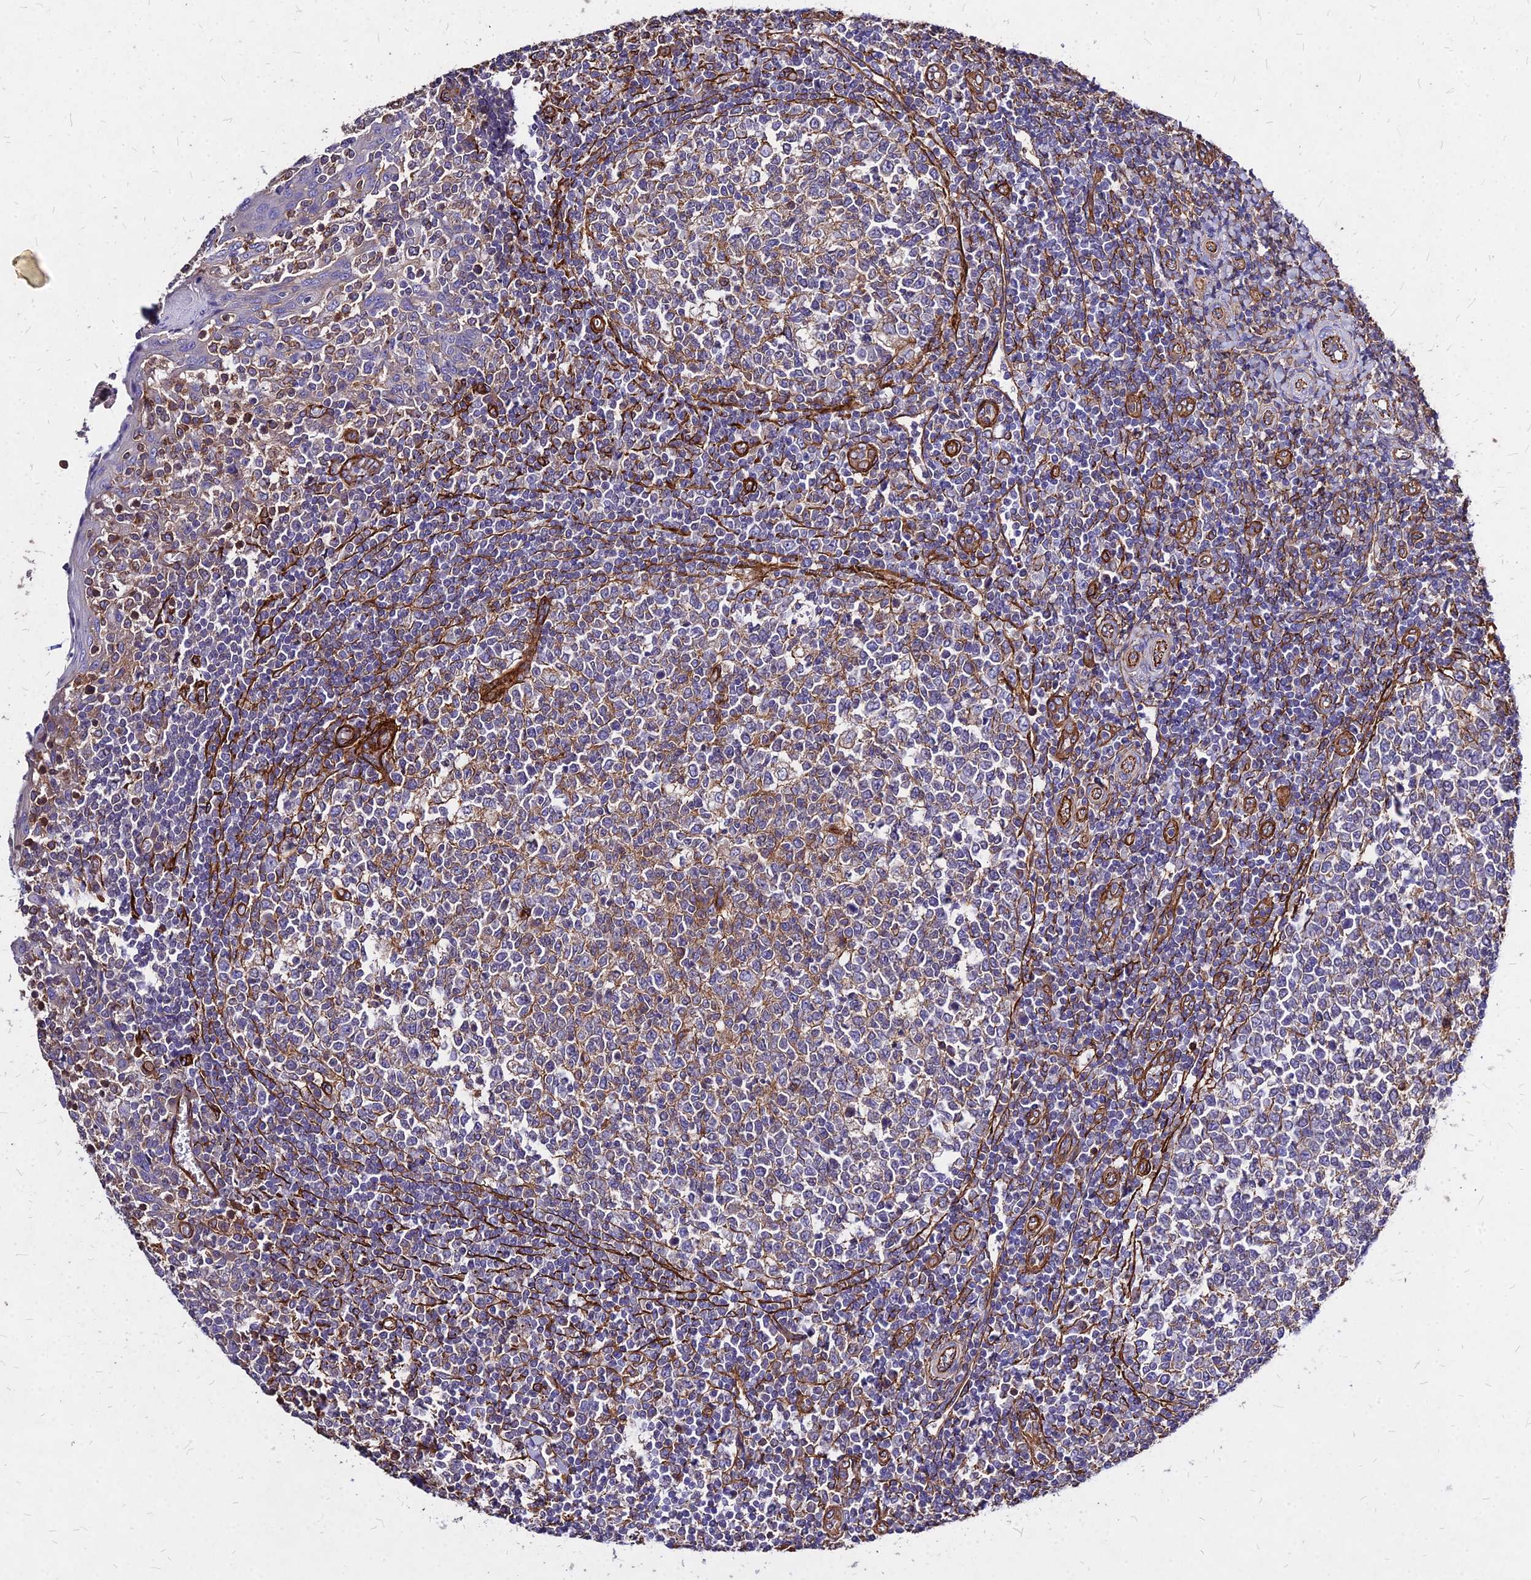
{"staining": {"intensity": "weak", "quantity": "<25%", "location": "cytoplasmic/membranous"}, "tissue": "tonsil", "cell_type": "Germinal center cells", "image_type": "normal", "snomed": [{"axis": "morphology", "description": "Normal tissue, NOS"}, {"axis": "topography", "description": "Tonsil"}], "caption": "There is no significant positivity in germinal center cells of tonsil.", "gene": "EFCC1", "patient": {"sex": "female", "age": 19}}